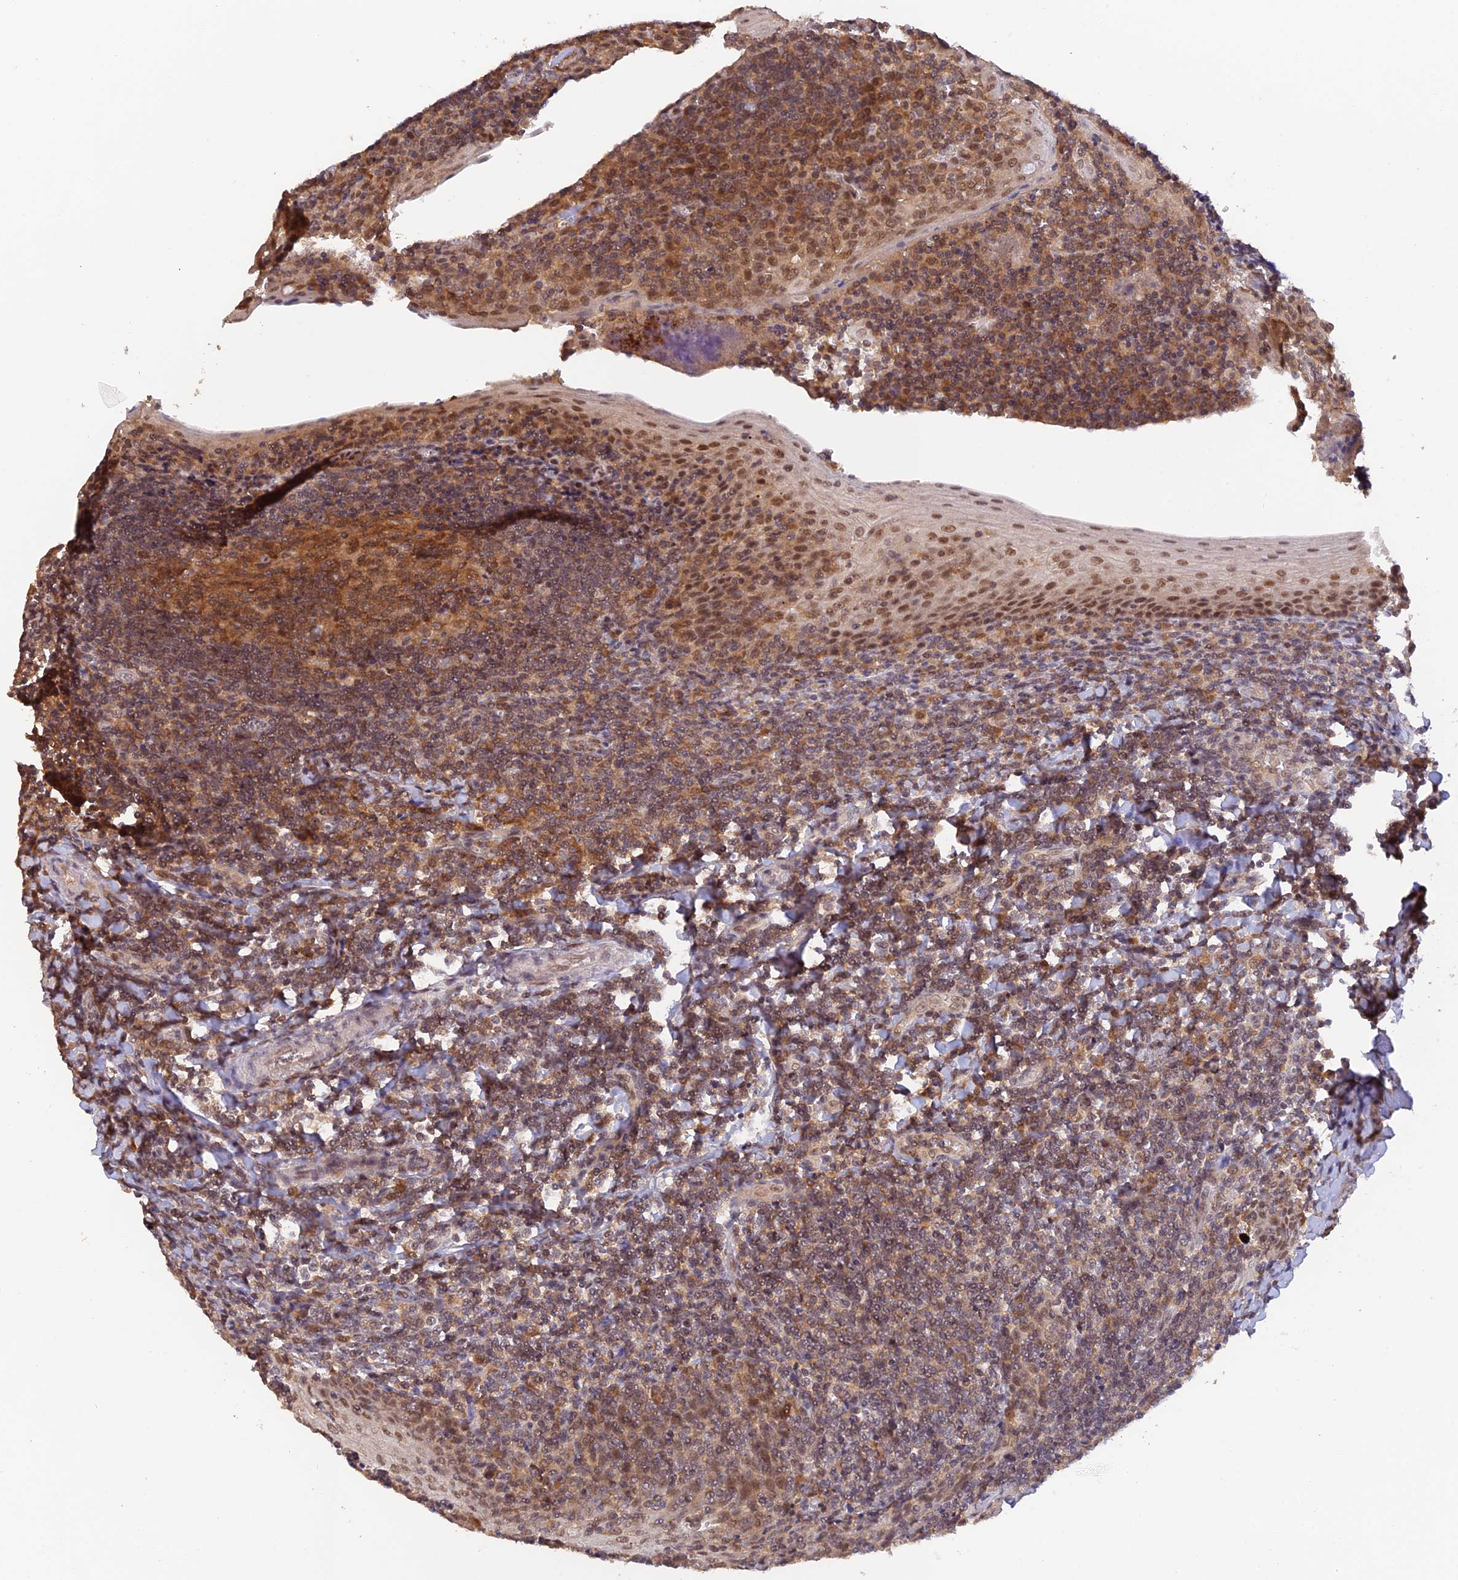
{"staining": {"intensity": "moderate", "quantity": ">75%", "location": "cytoplasmic/membranous"}, "tissue": "tonsil", "cell_type": "Germinal center cells", "image_type": "normal", "snomed": [{"axis": "morphology", "description": "Normal tissue, NOS"}, {"axis": "topography", "description": "Tonsil"}], "caption": "High-power microscopy captured an immunohistochemistry photomicrograph of normal tonsil, revealing moderate cytoplasmic/membranous positivity in about >75% of germinal center cells.", "gene": "ZNF436", "patient": {"sex": "male", "age": 27}}